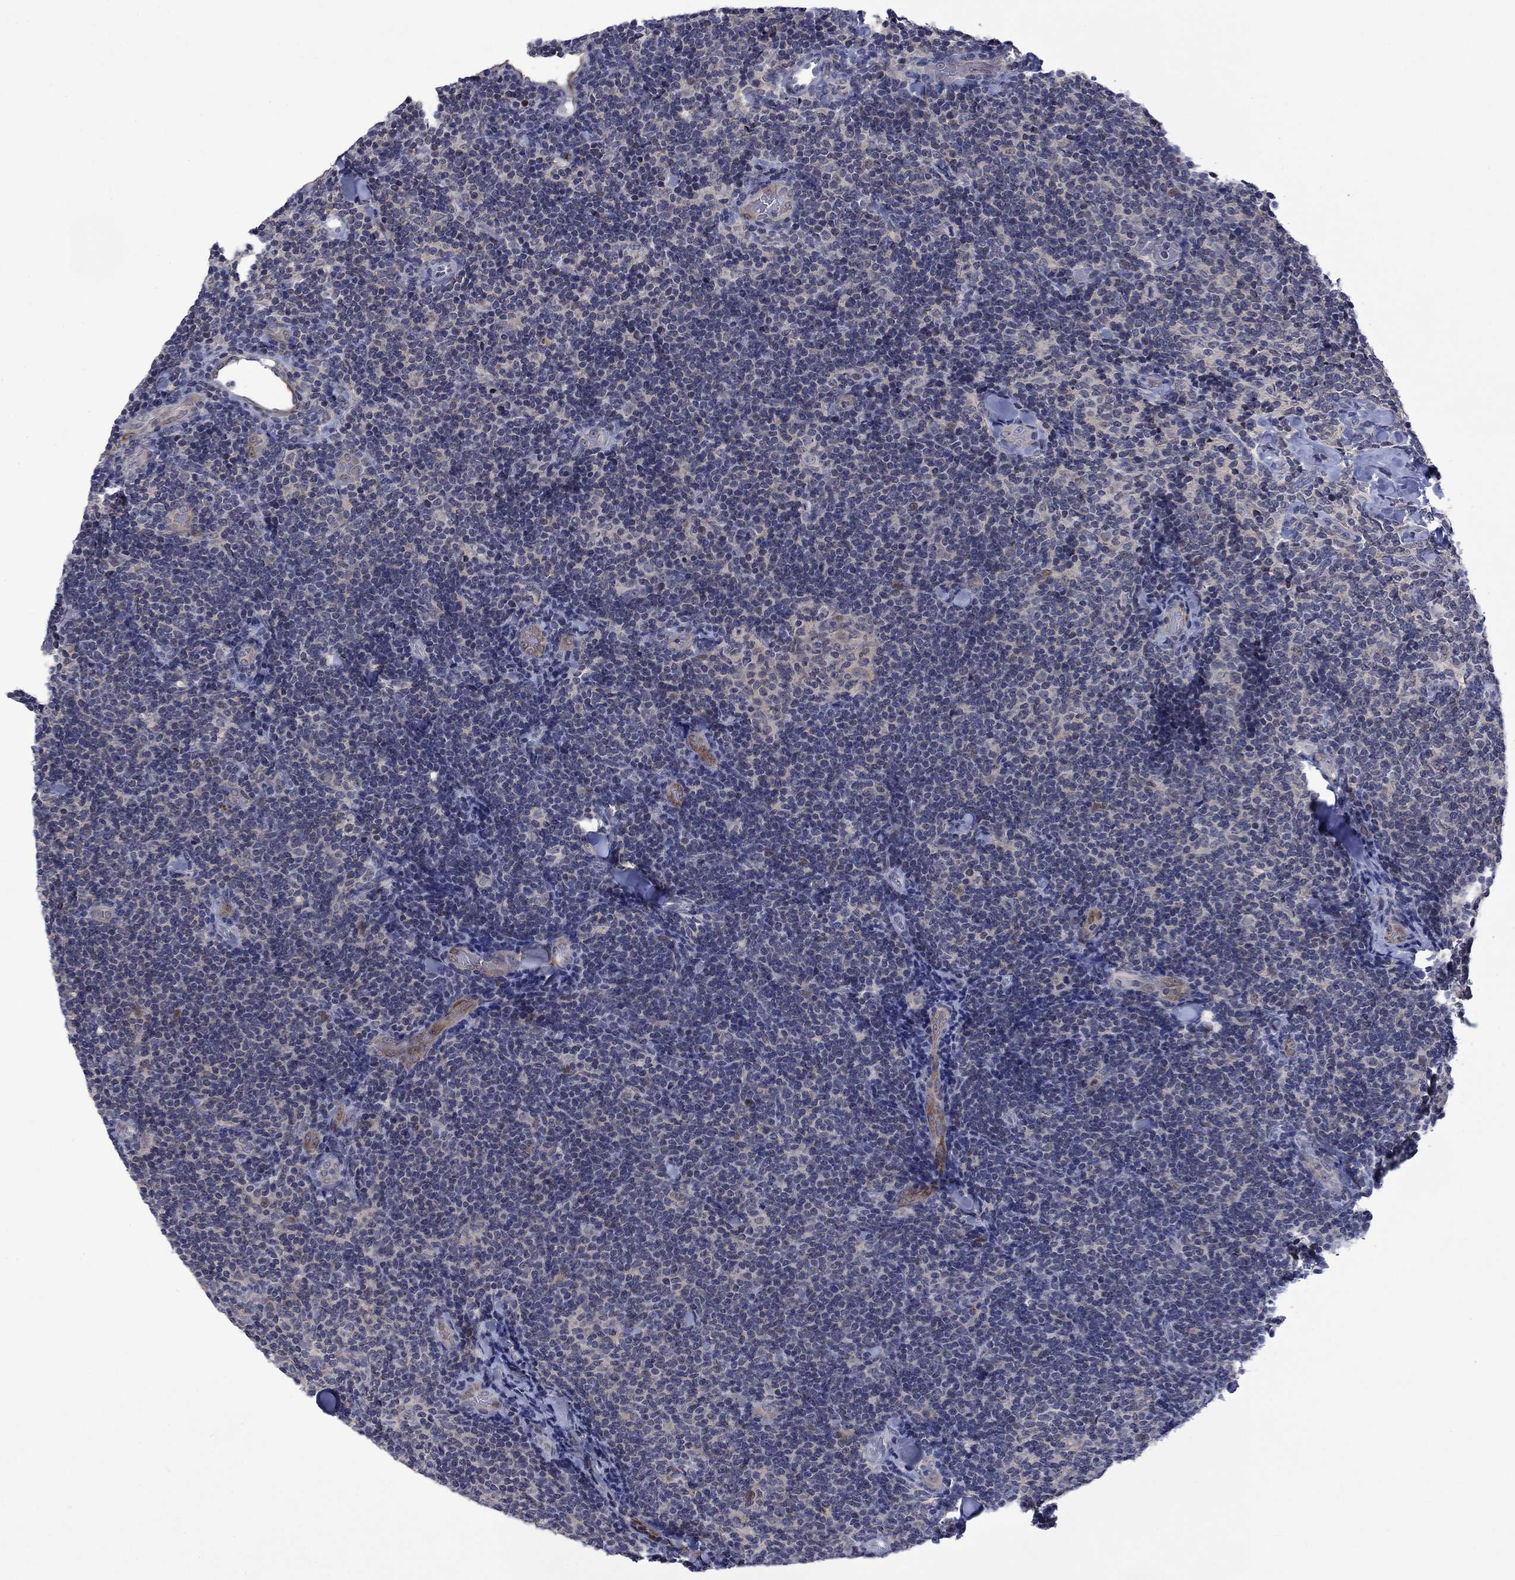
{"staining": {"intensity": "negative", "quantity": "none", "location": "none"}, "tissue": "lymphoma", "cell_type": "Tumor cells", "image_type": "cancer", "snomed": [{"axis": "morphology", "description": "Malignant lymphoma, non-Hodgkin's type, Low grade"}, {"axis": "topography", "description": "Lymph node"}], "caption": "DAB (3,3'-diaminobenzidine) immunohistochemical staining of human low-grade malignant lymphoma, non-Hodgkin's type demonstrates no significant staining in tumor cells.", "gene": "AGL", "patient": {"sex": "female", "age": 56}}